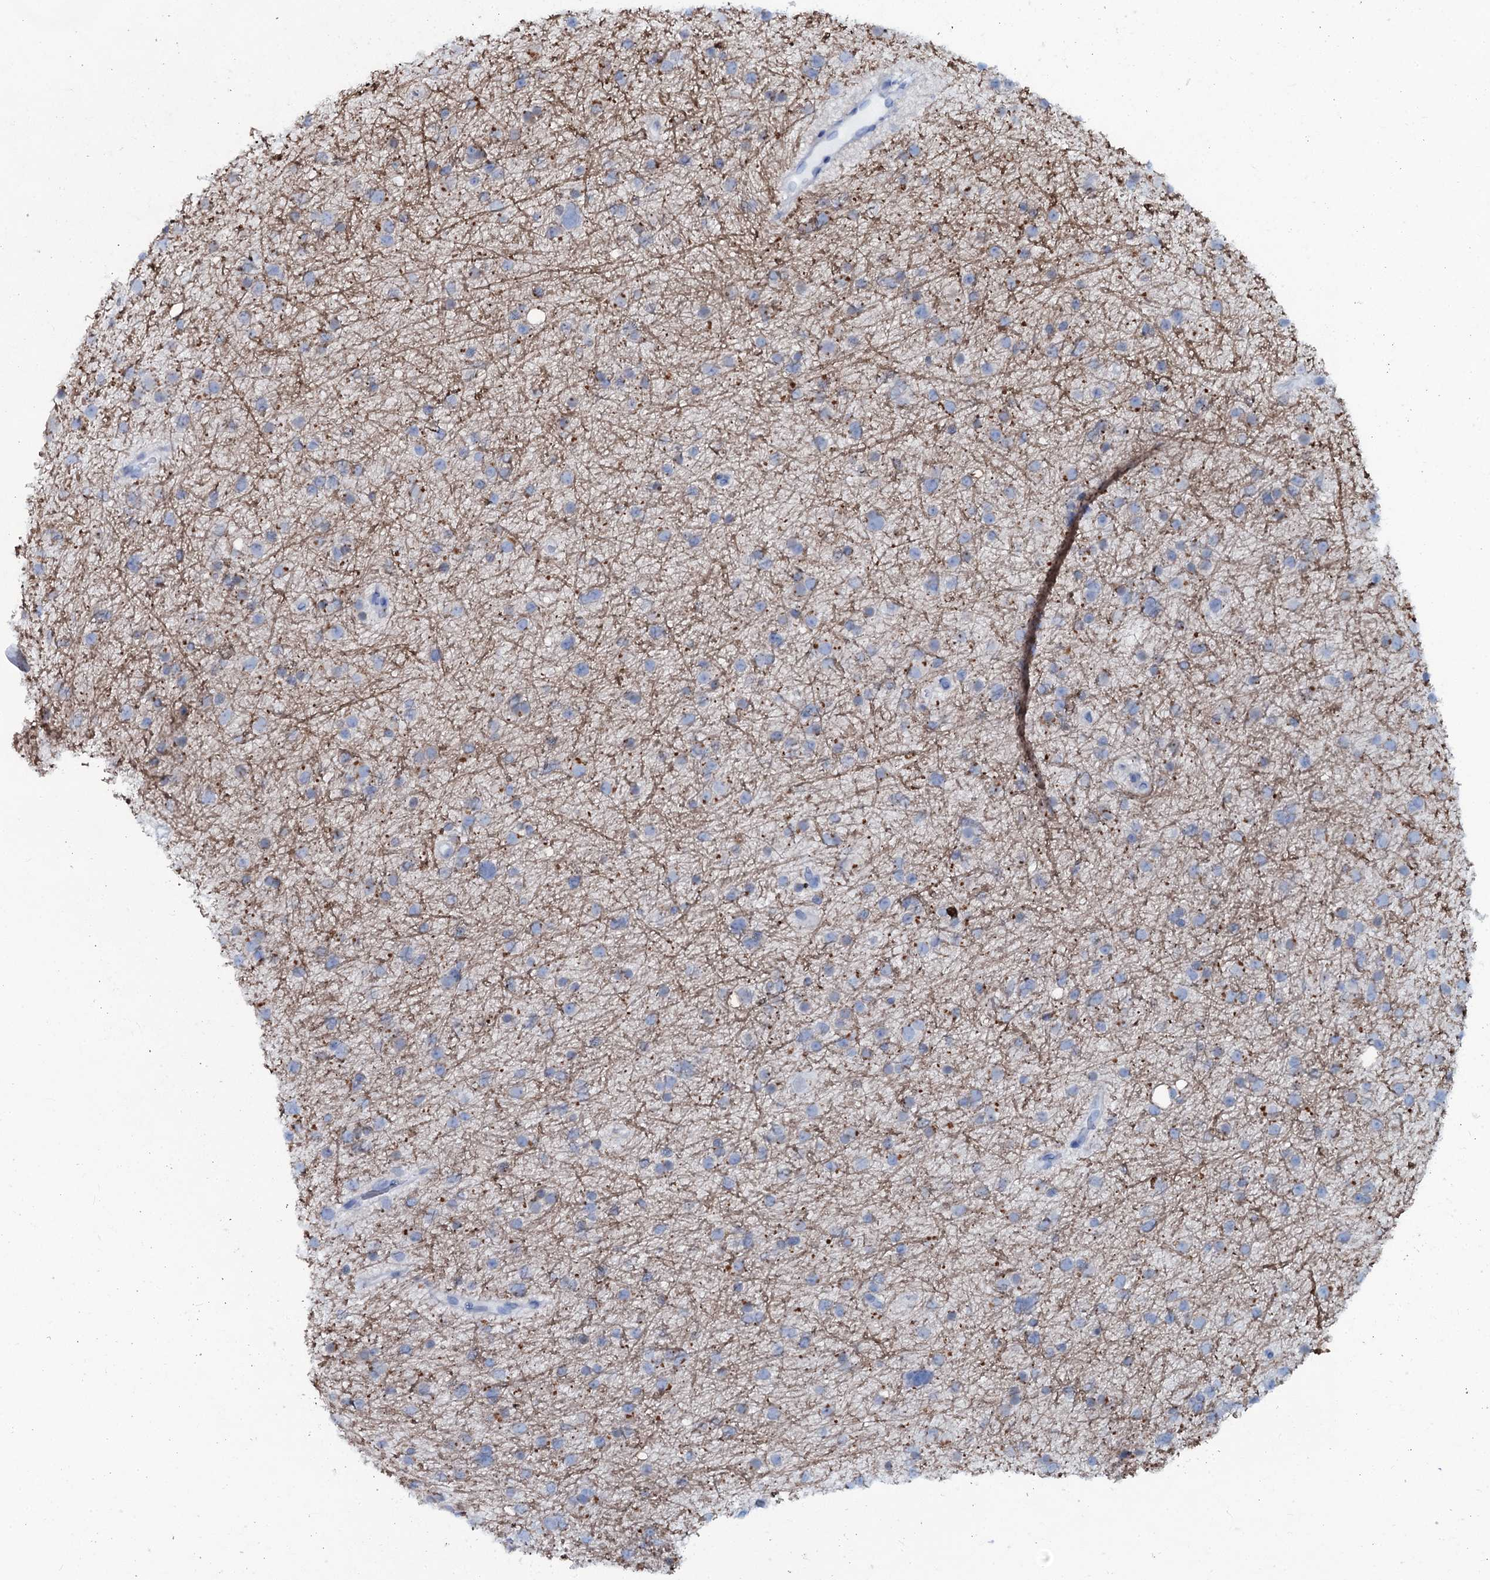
{"staining": {"intensity": "negative", "quantity": "none", "location": "none"}, "tissue": "glioma", "cell_type": "Tumor cells", "image_type": "cancer", "snomed": [{"axis": "morphology", "description": "Glioma, malignant, Low grade"}, {"axis": "topography", "description": "Cerebral cortex"}], "caption": "An immunohistochemistry (IHC) micrograph of malignant low-grade glioma is shown. There is no staining in tumor cells of malignant low-grade glioma. Brightfield microscopy of immunohistochemistry stained with DAB (3,3'-diaminobenzidine) (brown) and hematoxylin (blue), captured at high magnification.", "gene": "SLC4A7", "patient": {"sex": "female", "age": 39}}